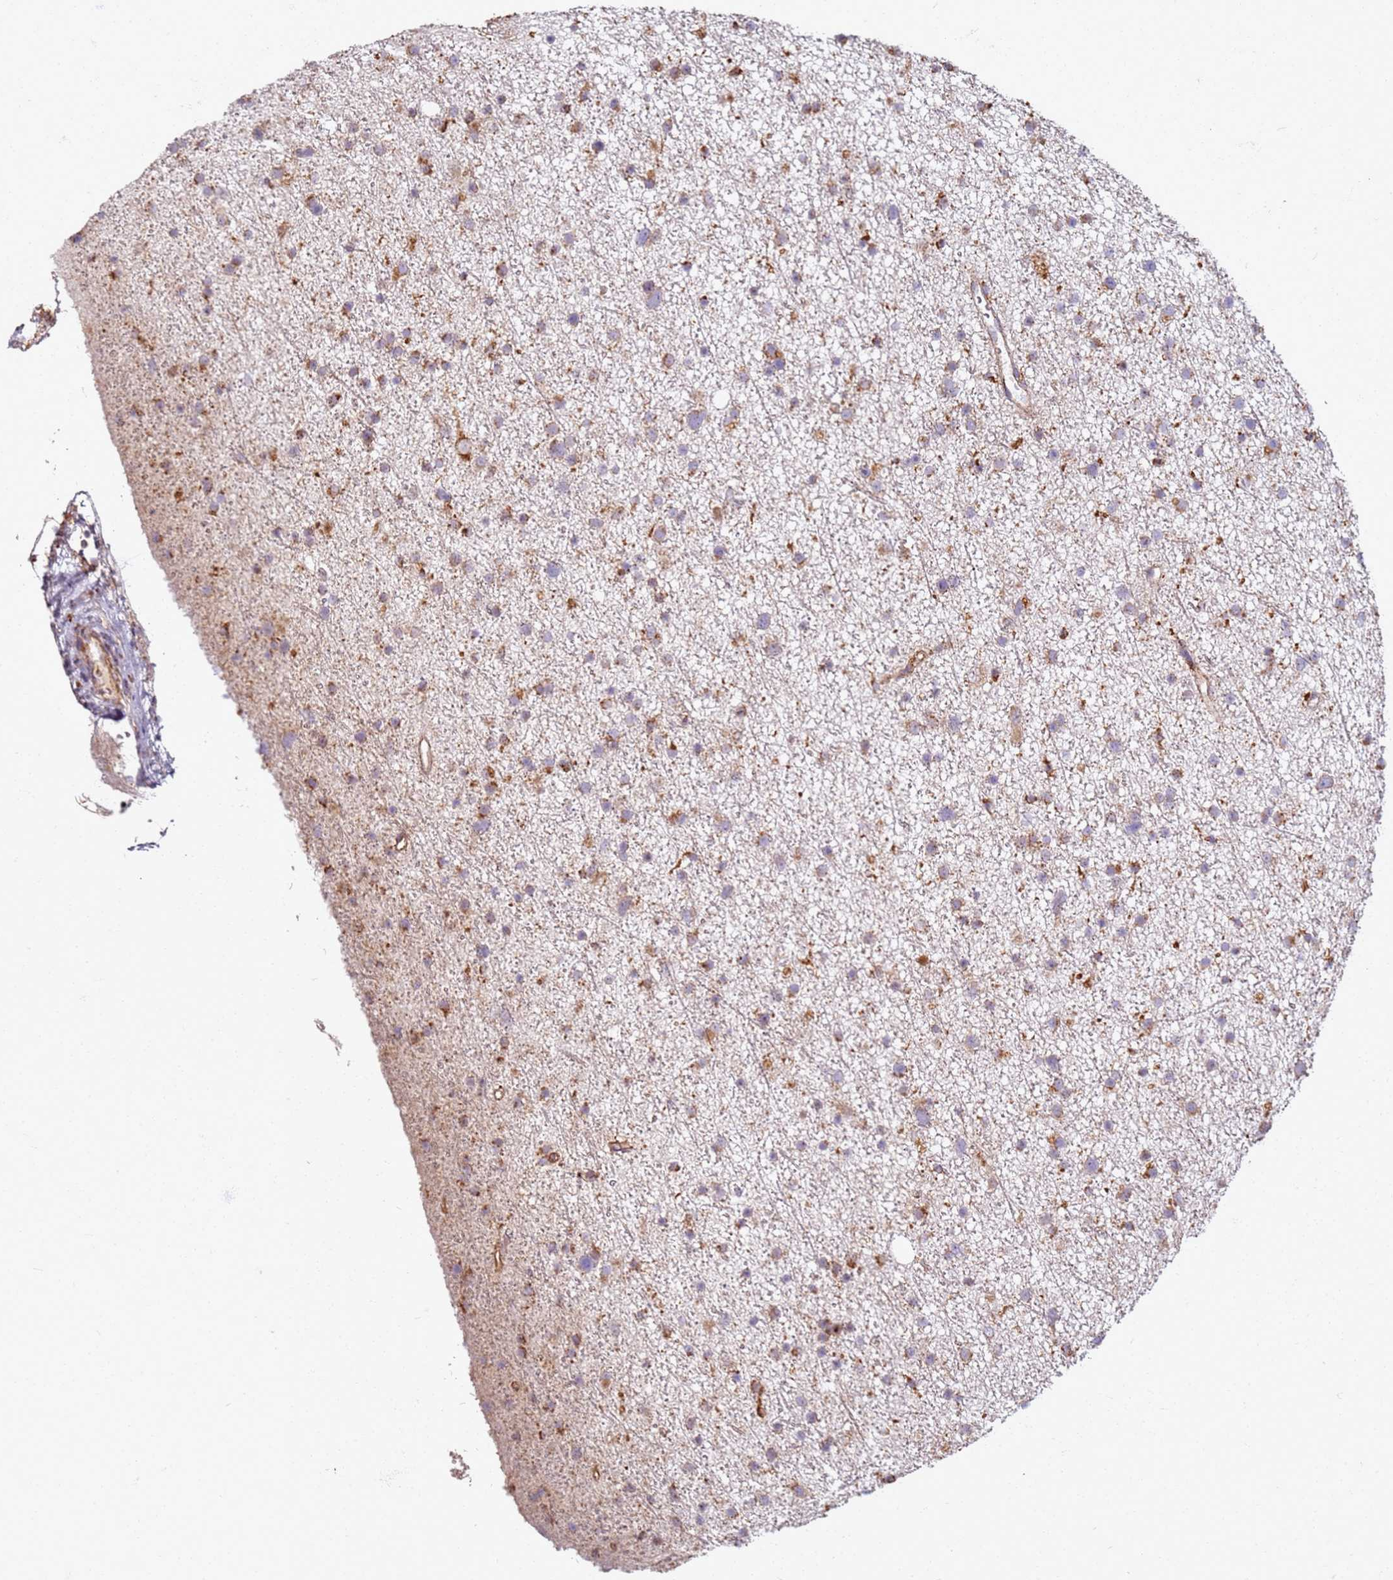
{"staining": {"intensity": "moderate", "quantity": ">75%", "location": "cytoplasmic/membranous"}, "tissue": "glioma", "cell_type": "Tumor cells", "image_type": "cancer", "snomed": [{"axis": "morphology", "description": "Glioma, malignant, Low grade"}, {"axis": "topography", "description": "Cerebral cortex"}], "caption": "An IHC histopathology image of neoplastic tissue is shown. Protein staining in brown labels moderate cytoplasmic/membranous positivity in malignant glioma (low-grade) within tumor cells.", "gene": "PROKR2", "patient": {"sex": "female", "age": 39}}